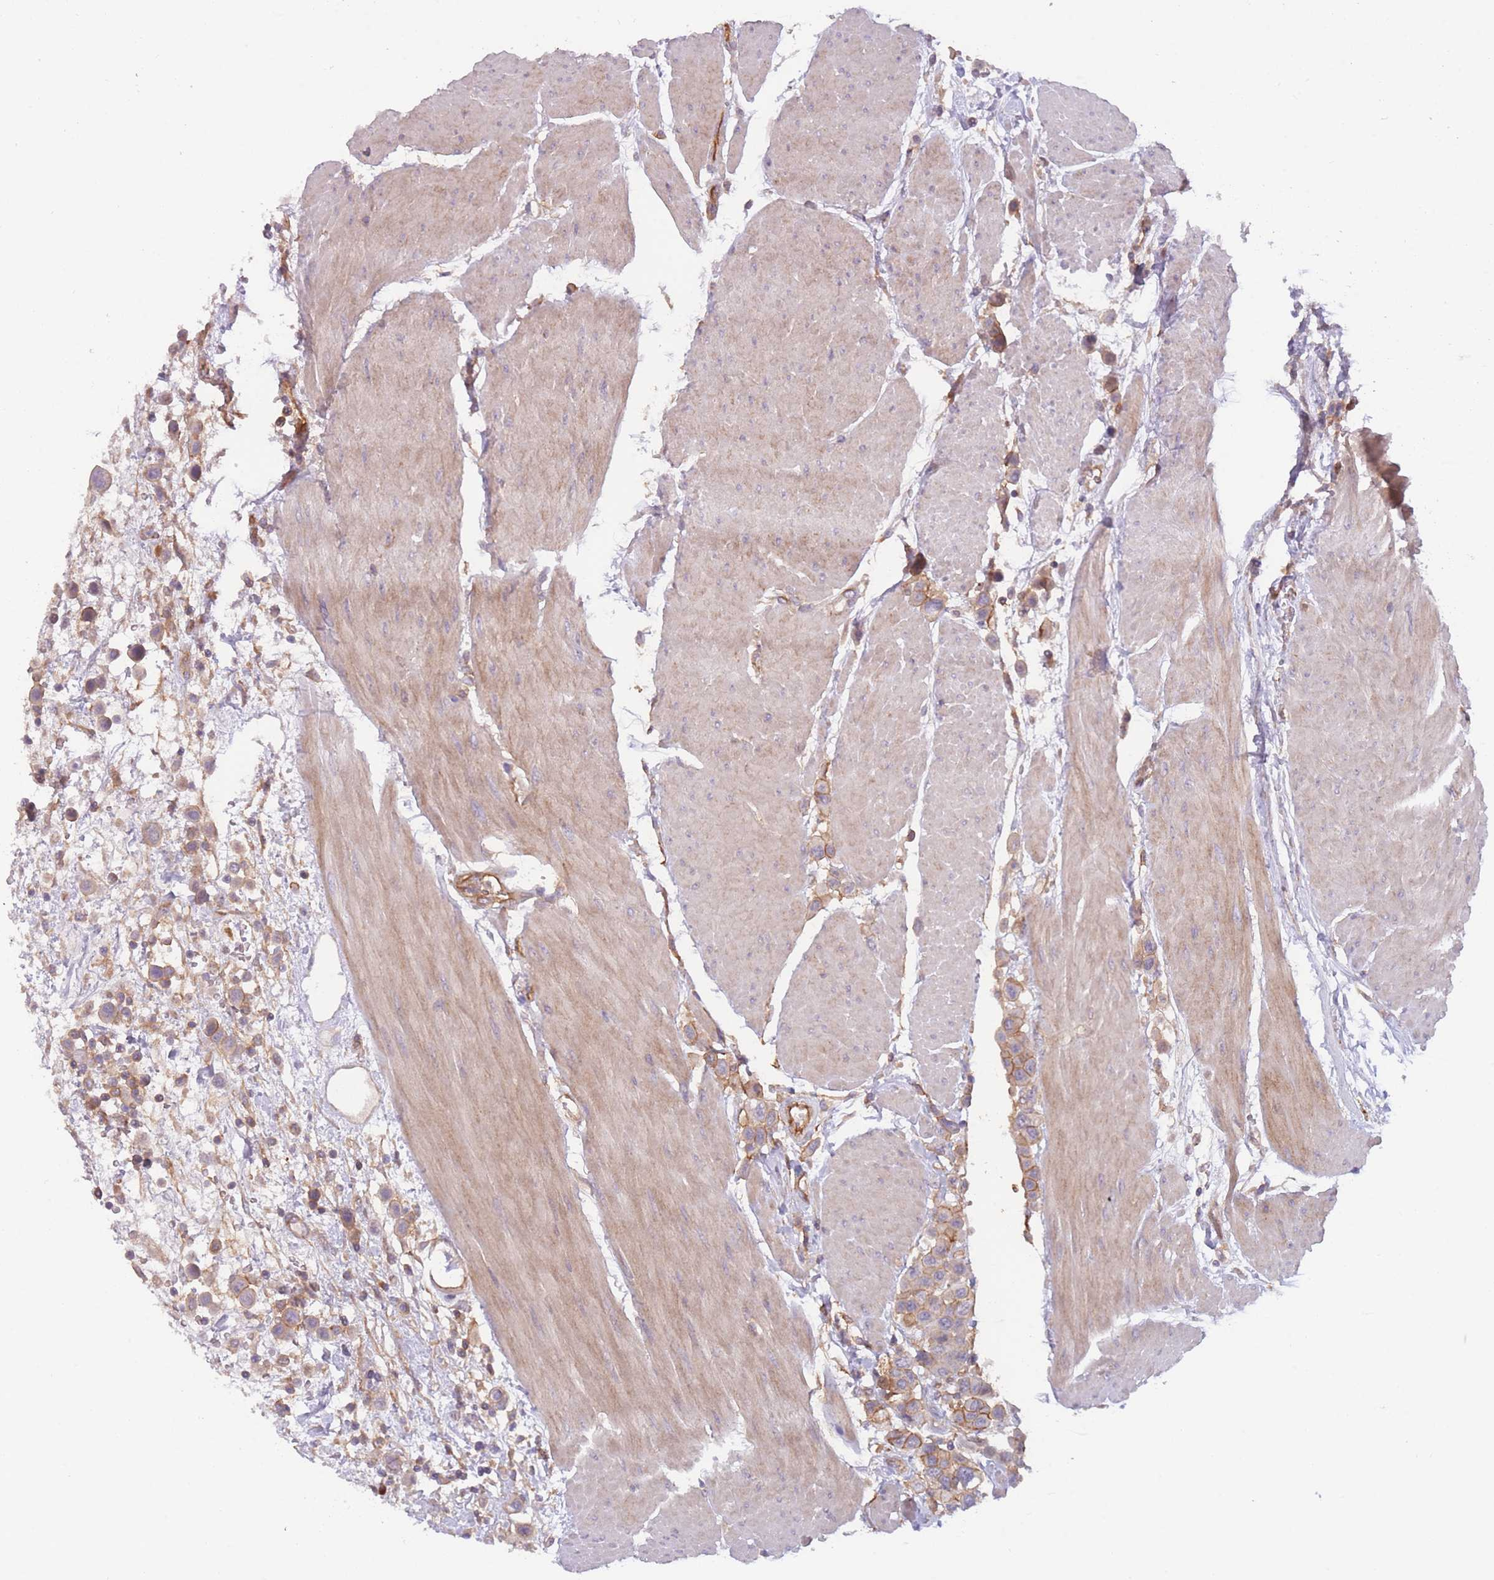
{"staining": {"intensity": "weak", "quantity": ">75%", "location": "cytoplasmic/membranous"}, "tissue": "urothelial cancer", "cell_type": "Tumor cells", "image_type": "cancer", "snomed": [{"axis": "morphology", "description": "Urothelial carcinoma, High grade"}, {"axis": "topography", "description": "Urinary bladder"}], "caption": "IHC (DAB (3,3'-diaminobenzidine)) staining of high-grade urothelial carcinoma demonstrates weak cytoplasmic/membranous protein expression in about >75% of tumor cells.", "gene": "WDR93", "patient": {"sex": "male", "age": 50}}